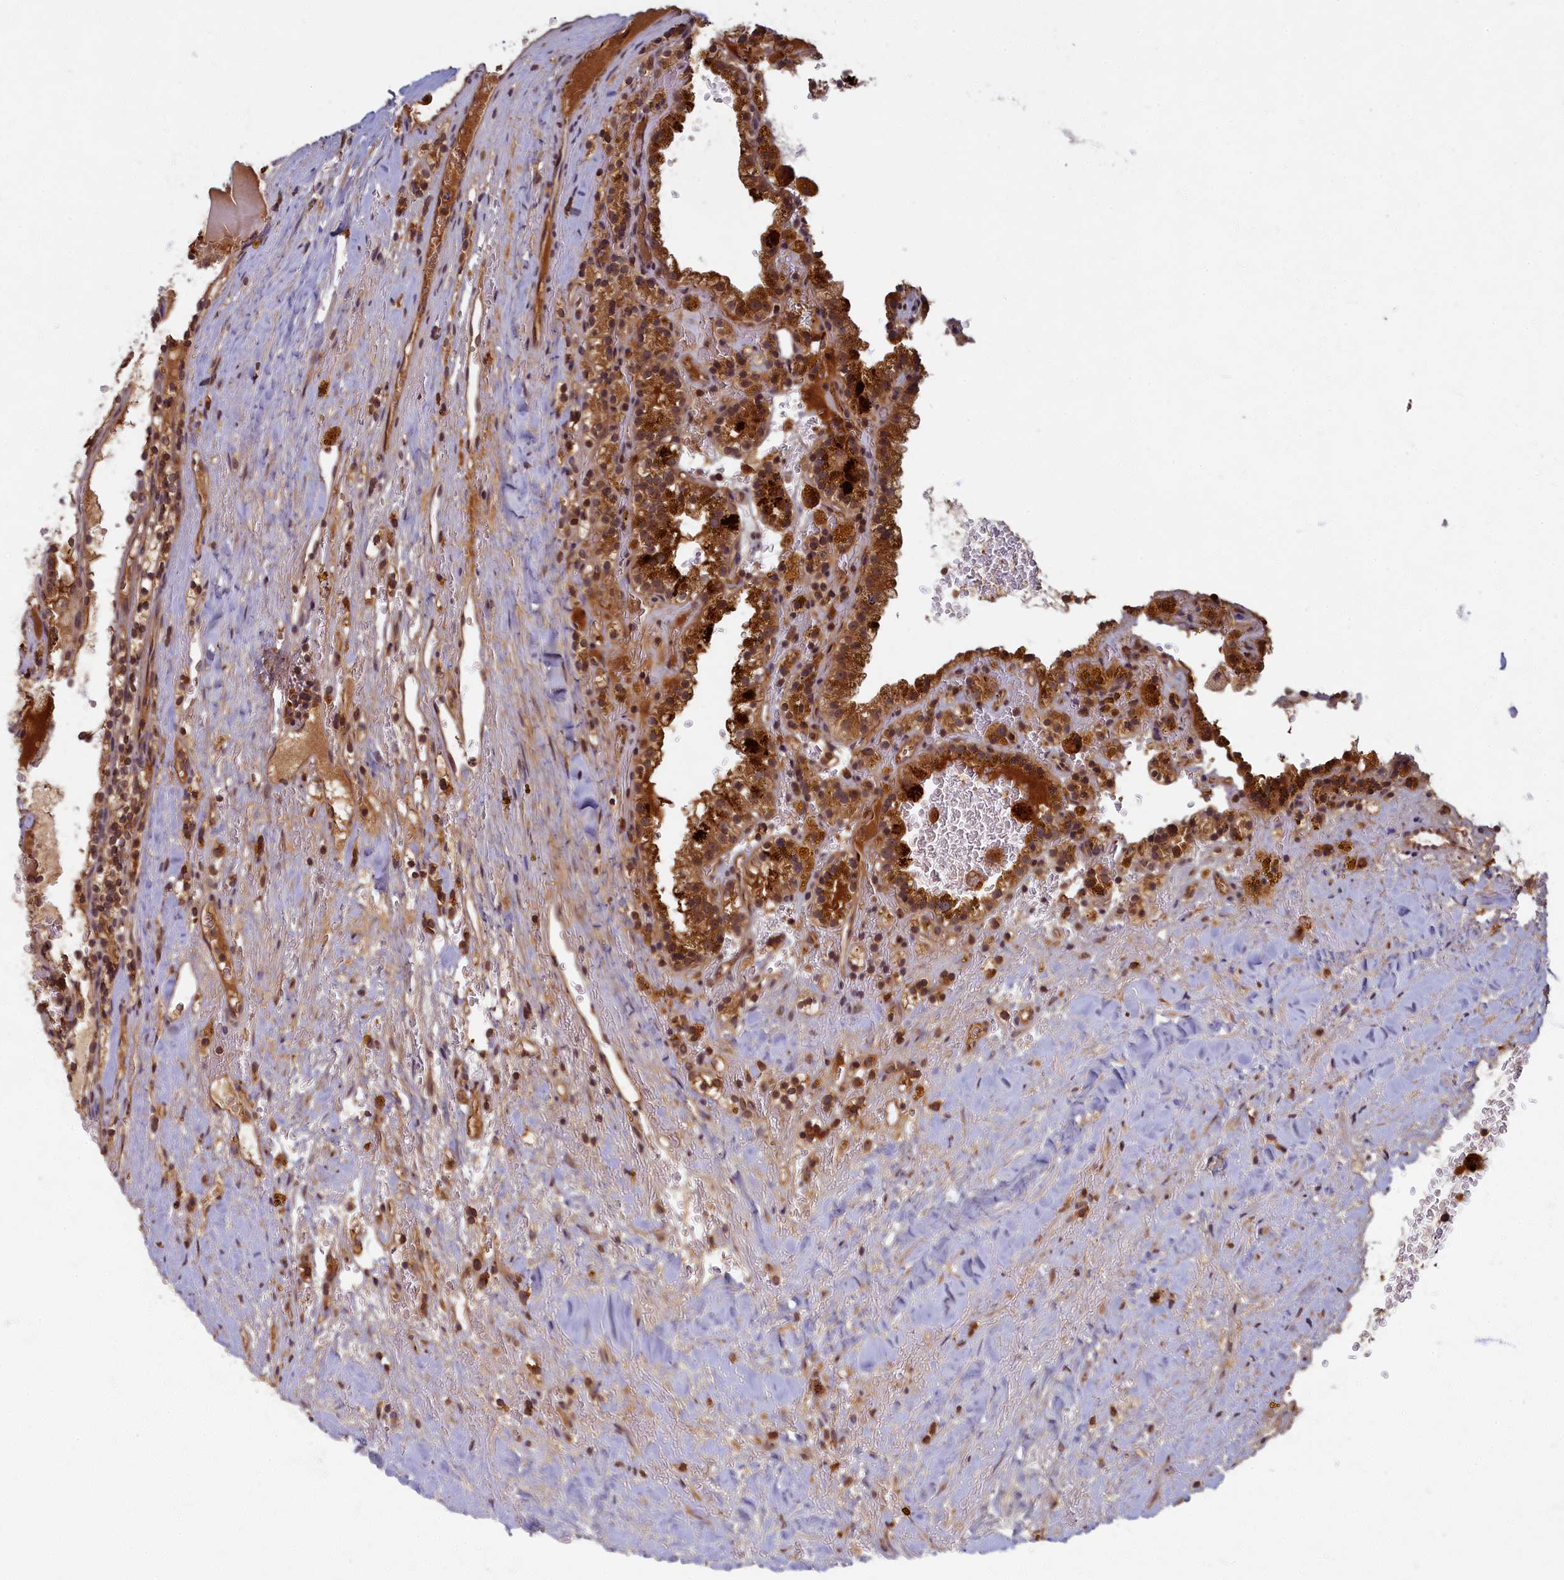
{"staining": {"intensity": "strong", "quantity": ">75%", "location": "cytoplasmic/membranous"}, "tissue": "renal cancer", "cell_type": "Tumor cells", "image_type": "cancer", "snomed": [{"axis": "morphology", "description": "Adenocarcinoma, NOS"}, {"axis": "topography", "description": "Kidney"}], "caption": "Protein analysis of renal adenocarcinoma tissue displays strong cytoplasmic/membranous staining in approximately >75% of tumor cells. (DAB (3,3'-diaminobenzidine) IHC, brown staining for protein, blue staining for nuclei).", "gene": "BICD1", "patient": {"sex": "female", "age": 56}}